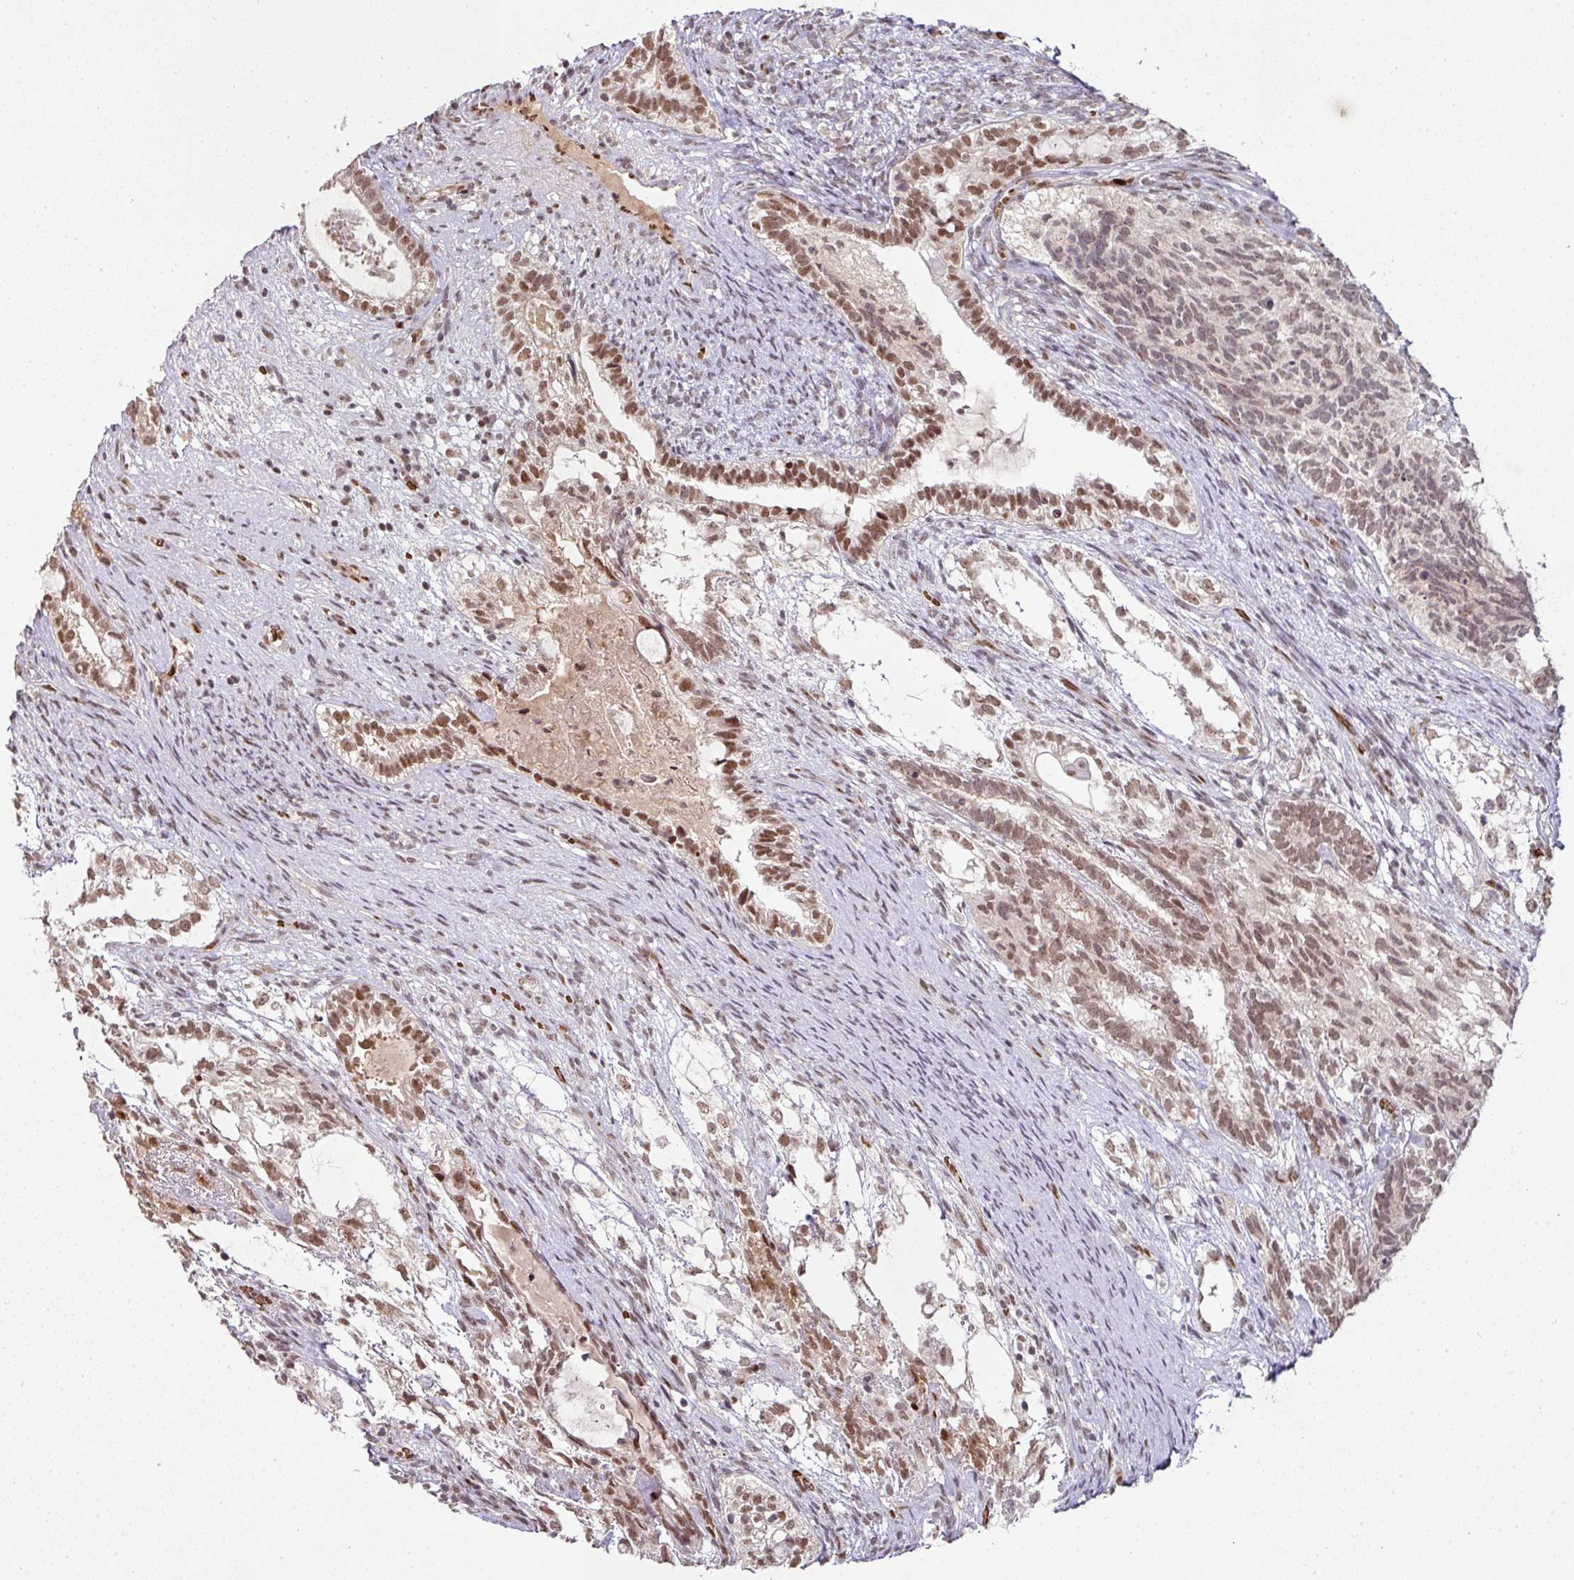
{"staining": {"intensity": "moderate", "quantity": ">75%", "location": "nuclear"}, "tissue": "testis cancer", "cell_type": "Tumor cells", "image_type": "cancer", "snomed": [{"axis": "morphology", "description": "Seminoma, NOS"}, {"axis": "morphology", "description": "Carcinoma, Embryonal, NOS"}, {"axis": "topography", "description": "Testis"}], "caption": "Immunohistochemistry photomicrograph of testis cancer (seminoma) stained for a protein (brown), which shows medium levels of moderate nuclear staining in about >75% of tumor cells.", "gene": "NEIL1", "patient": {"sex": "male", "age": 41}}